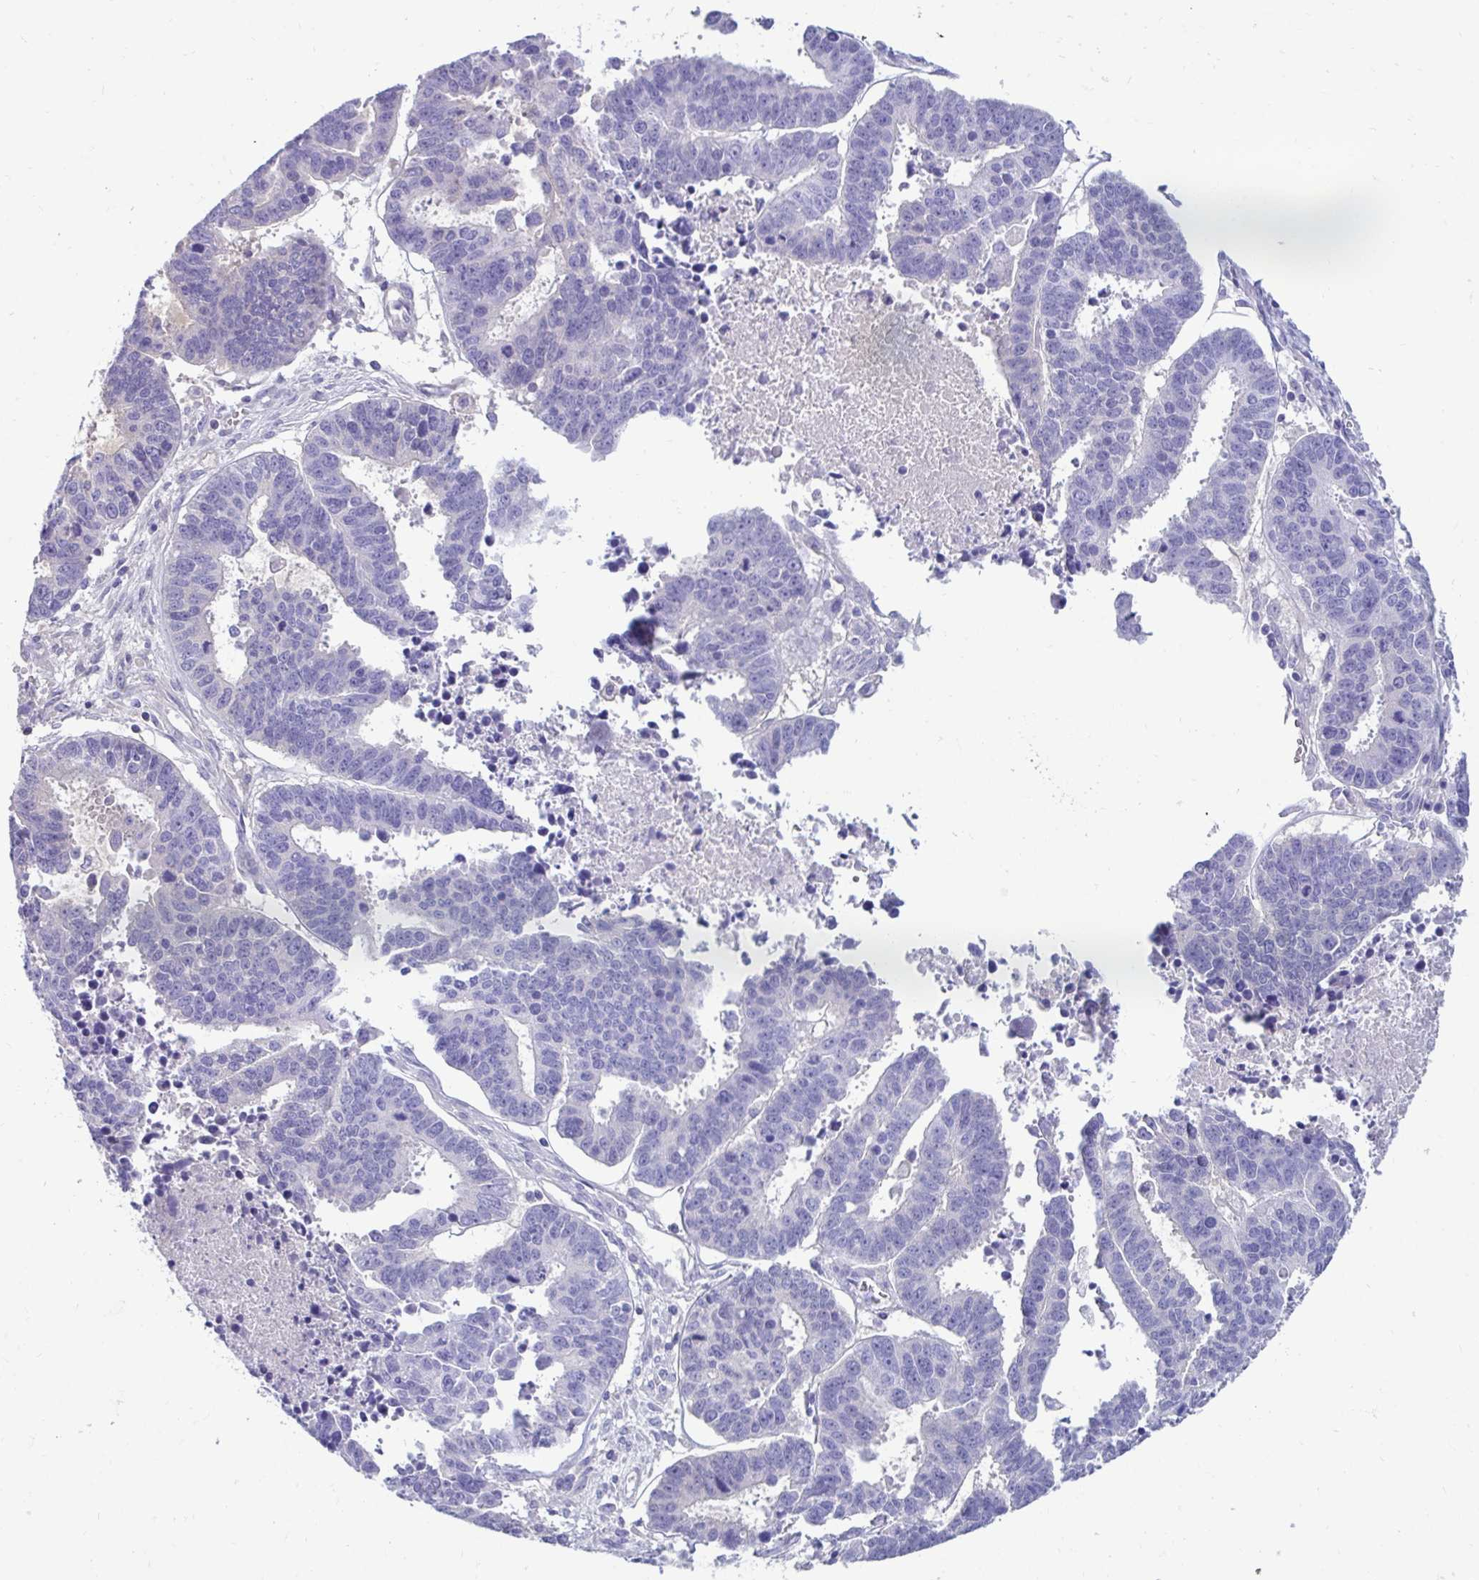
{"staining": {"intensity": "negative", "quantity": "none", "location": "none"}, "tissue": "ovarian cancer", "cell_type": "Tumor cells", "image_type": "cancer", "snomed": [{"axis": "morphology", "description": "Carcinoma, endometroid"}, {"axis": "morphology", "description": "Cystadenocarcinoma, serous, NOS"}, {"axis": "topography", "description": "Ovary"}], "caption": "Immunohistochemistry of ovarian cancer (serous cystadenocarcinoma) exhibits no staining in tumor cells.", "gene": "SMIM9", "patient": {"sex": "female", "age": 45}}